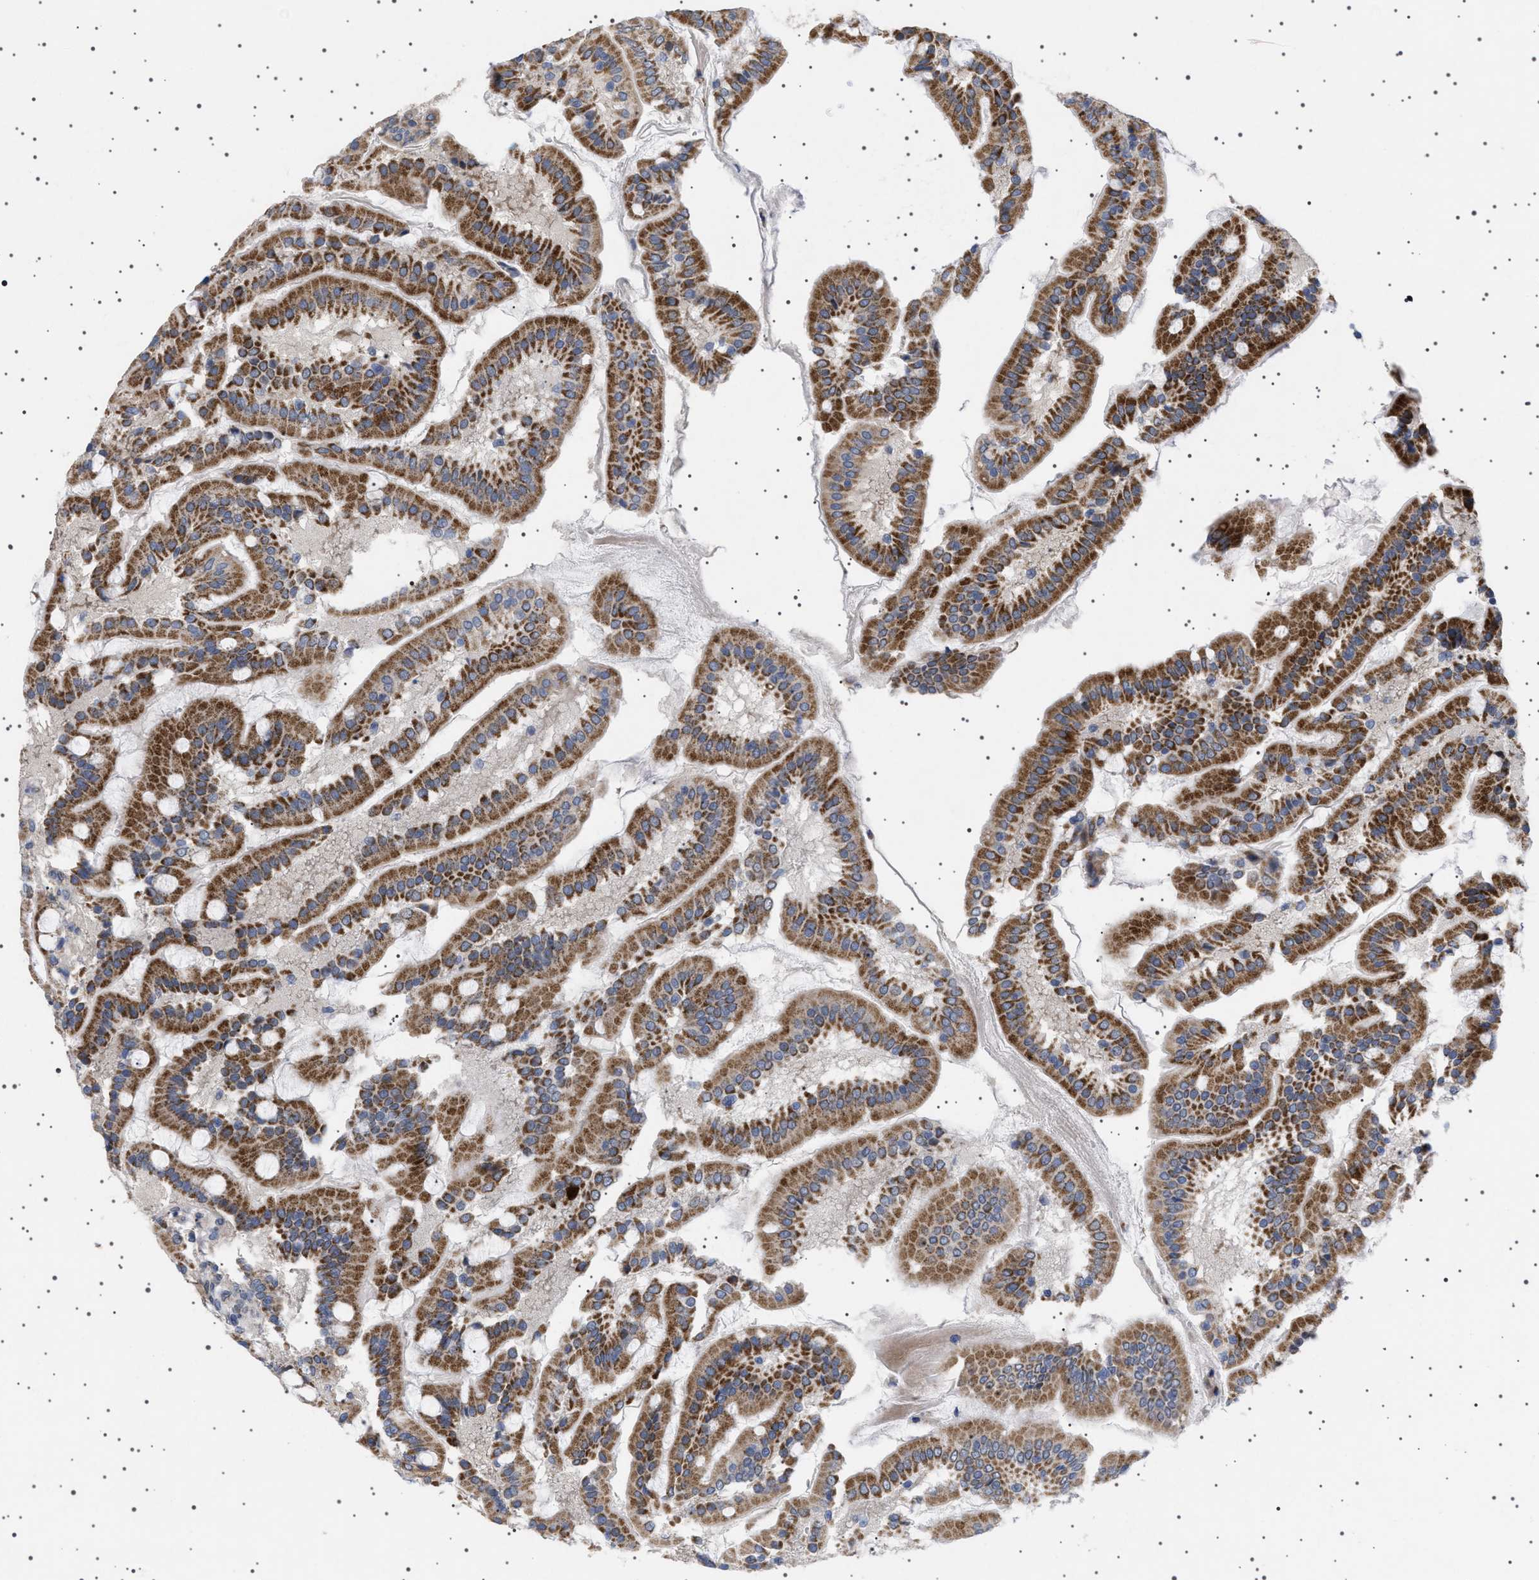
{"staining": {"intensity": "strong", "quantity": ">75%", "location": "cytoplasmic/membranous"}, "tissue": "duodenum", "cell_type": "Glandular cells", "image_type": "normal", "snomed": [{"axis": "morphology", "description": "Normal tissue, NOS"}, {"axis": "topography", "description": "Duodenum"}], "caption": "Immunohistochemistry staining of benign duodenum, which demonstrates high levels of strong cytoplasmic/membranous expression in approximately >75% of glandular cells indicating strong cytoplasmic/membranous protein expression. The staining was performed using DAB (3,3'-diaminobenzidine) (brown) for protein detection and nuclei were counterstained in hematoxylin (blue).", "gene": "HTR1A", "patient": {"sex": "male", "age": 50}}